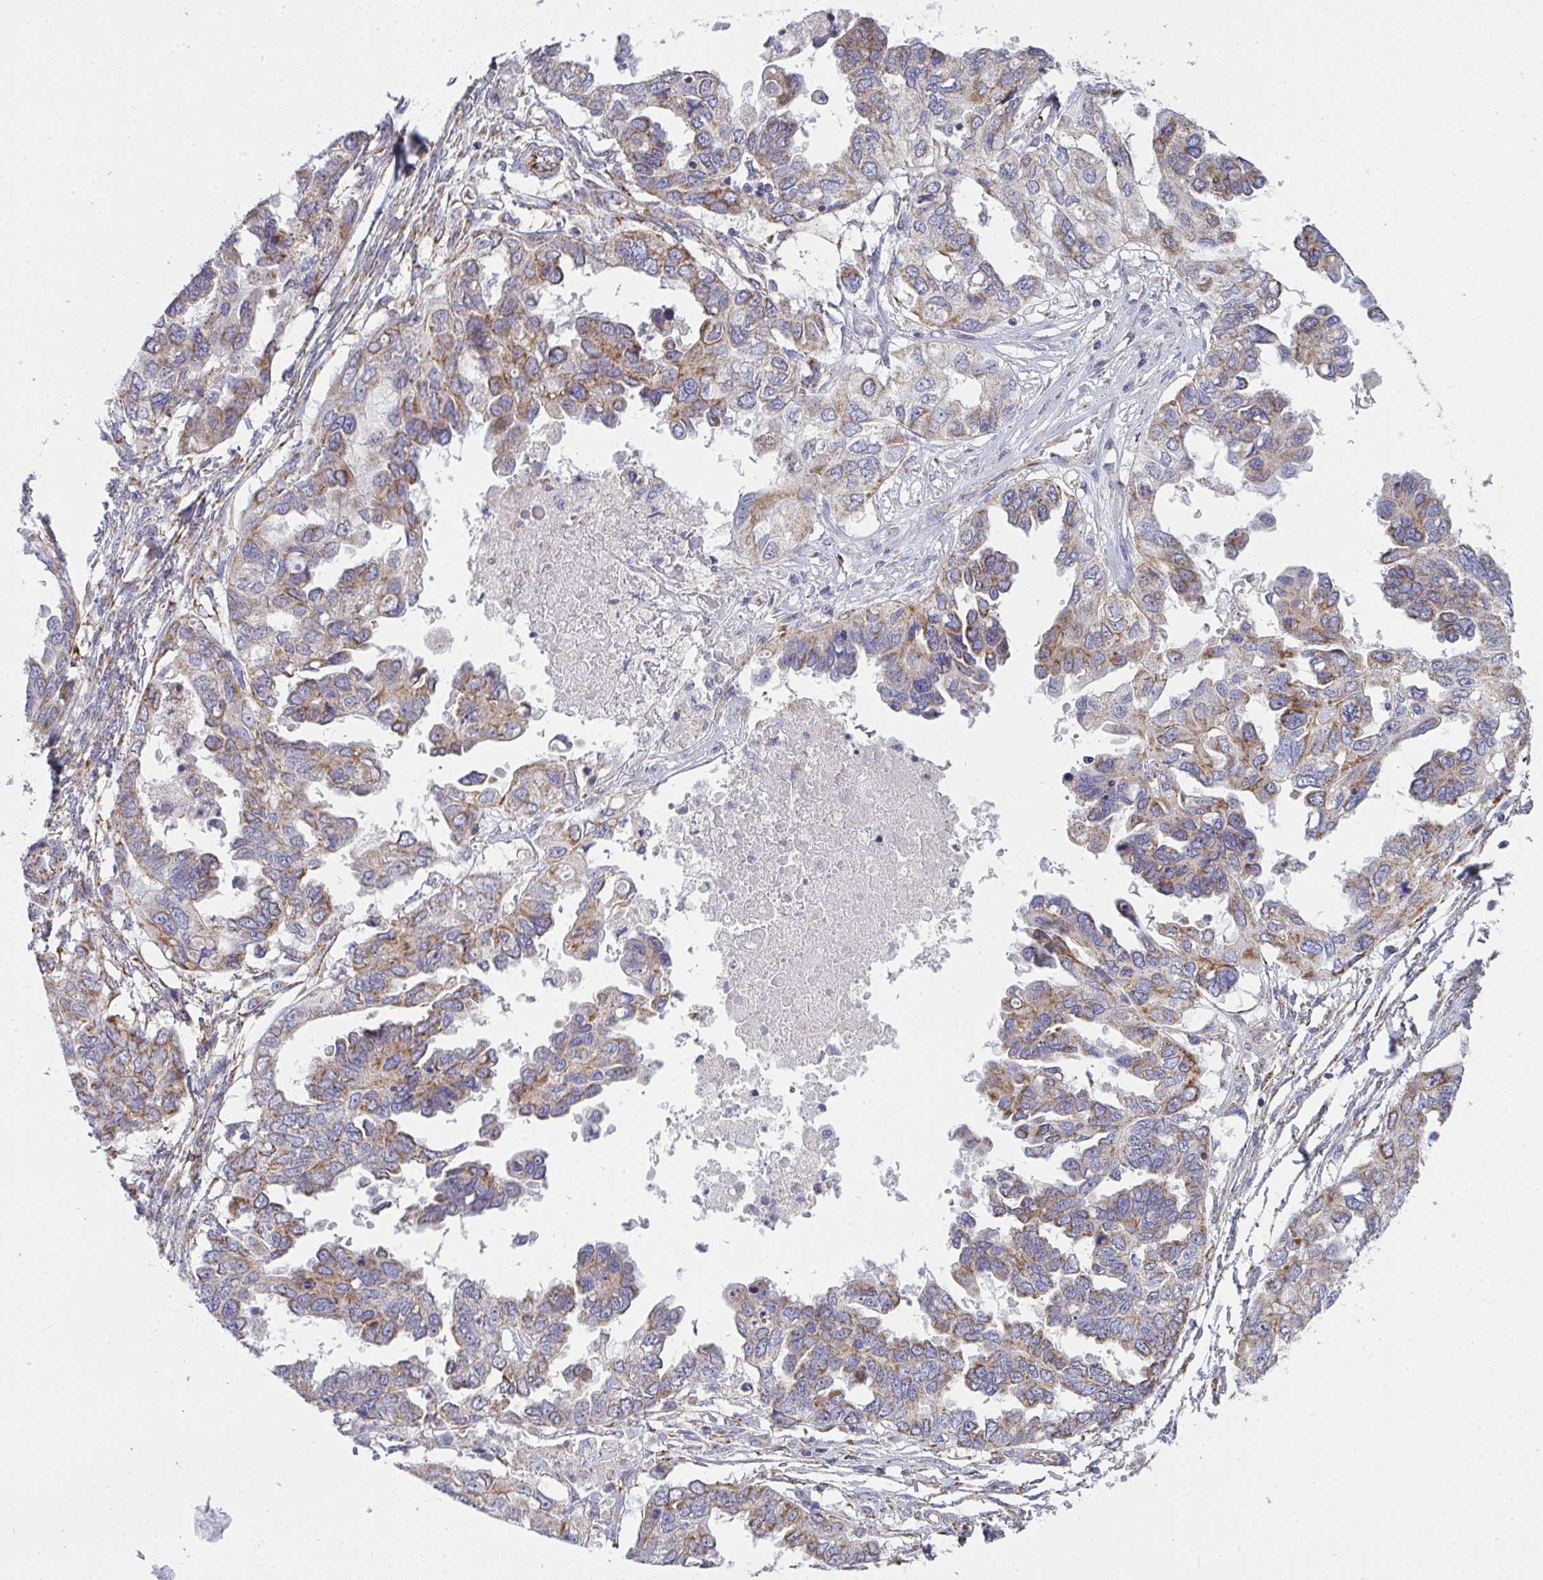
{"staining": {"intensity": "moderate", "quantity": "25%-75%", "location": "cytoplasmic/membranous"}, "tissue": "ovarian cancer", "cell_type": "Tumor cells", "image_type": "cancer", "snomed": [{"axis": "morphology", "description": "Cystadenocarcinoma, serous, NOS"}, {"axis": "topography", "description": "Ovary"}], "caption": "The image displays immunohistochemical staining of ovarian cancer. There is moderate cytoplasmic/membranous expression is present in approximately 25%-75% of tumor cells. The protein of interest is stained brown, and the nuclei are stained in blue (DAB IHC with brightfield microscopy, high magnification).", "gene": "FAHD1", "patient": {"sex": "female", "age": 53}}